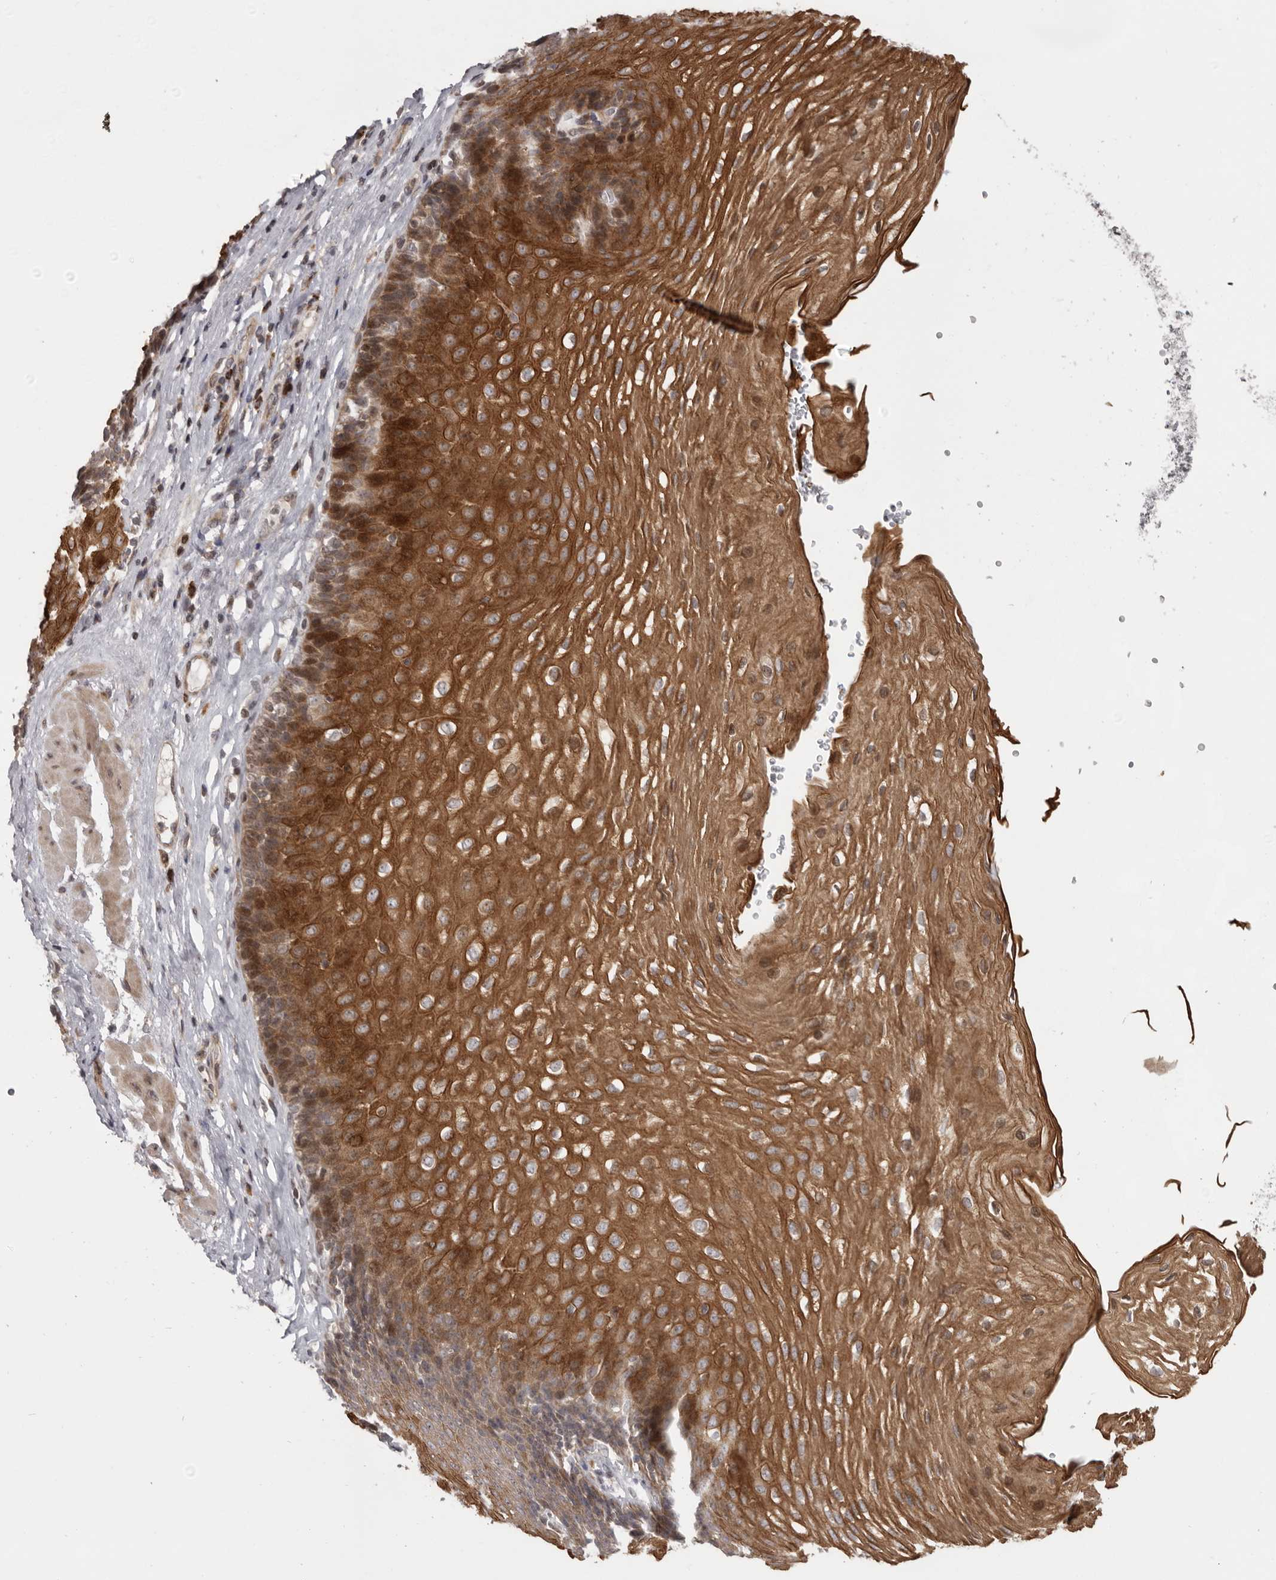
{"staining": {"intensity": "strong", "quantity": ">75%", "location": "cytoplasmic/membranous,nuclear"}, "tissue": "esophagus", "cell_type": "Squamous epithelial cells", "image_type": "normal", "snomed": [{"axis": "morphology", "description": "Normal tissue, NOS"}, {"axis": "topography", "description": "Esophagus"}], "caption": "Esophagus stained with IHC demonstrates strong cytoplasmic/membranous,nuclear positivity in about >75% of squamous epithelial cells. The staining was performed using DAB (3,3'-diaminobenzidine) to visualize the protein expression in brown, while the nuclei were stained in blue with hematoxylin (Magnification: 20x).", "gene": "AZIN1", "patient": {"sex": "female", "age": 66}}